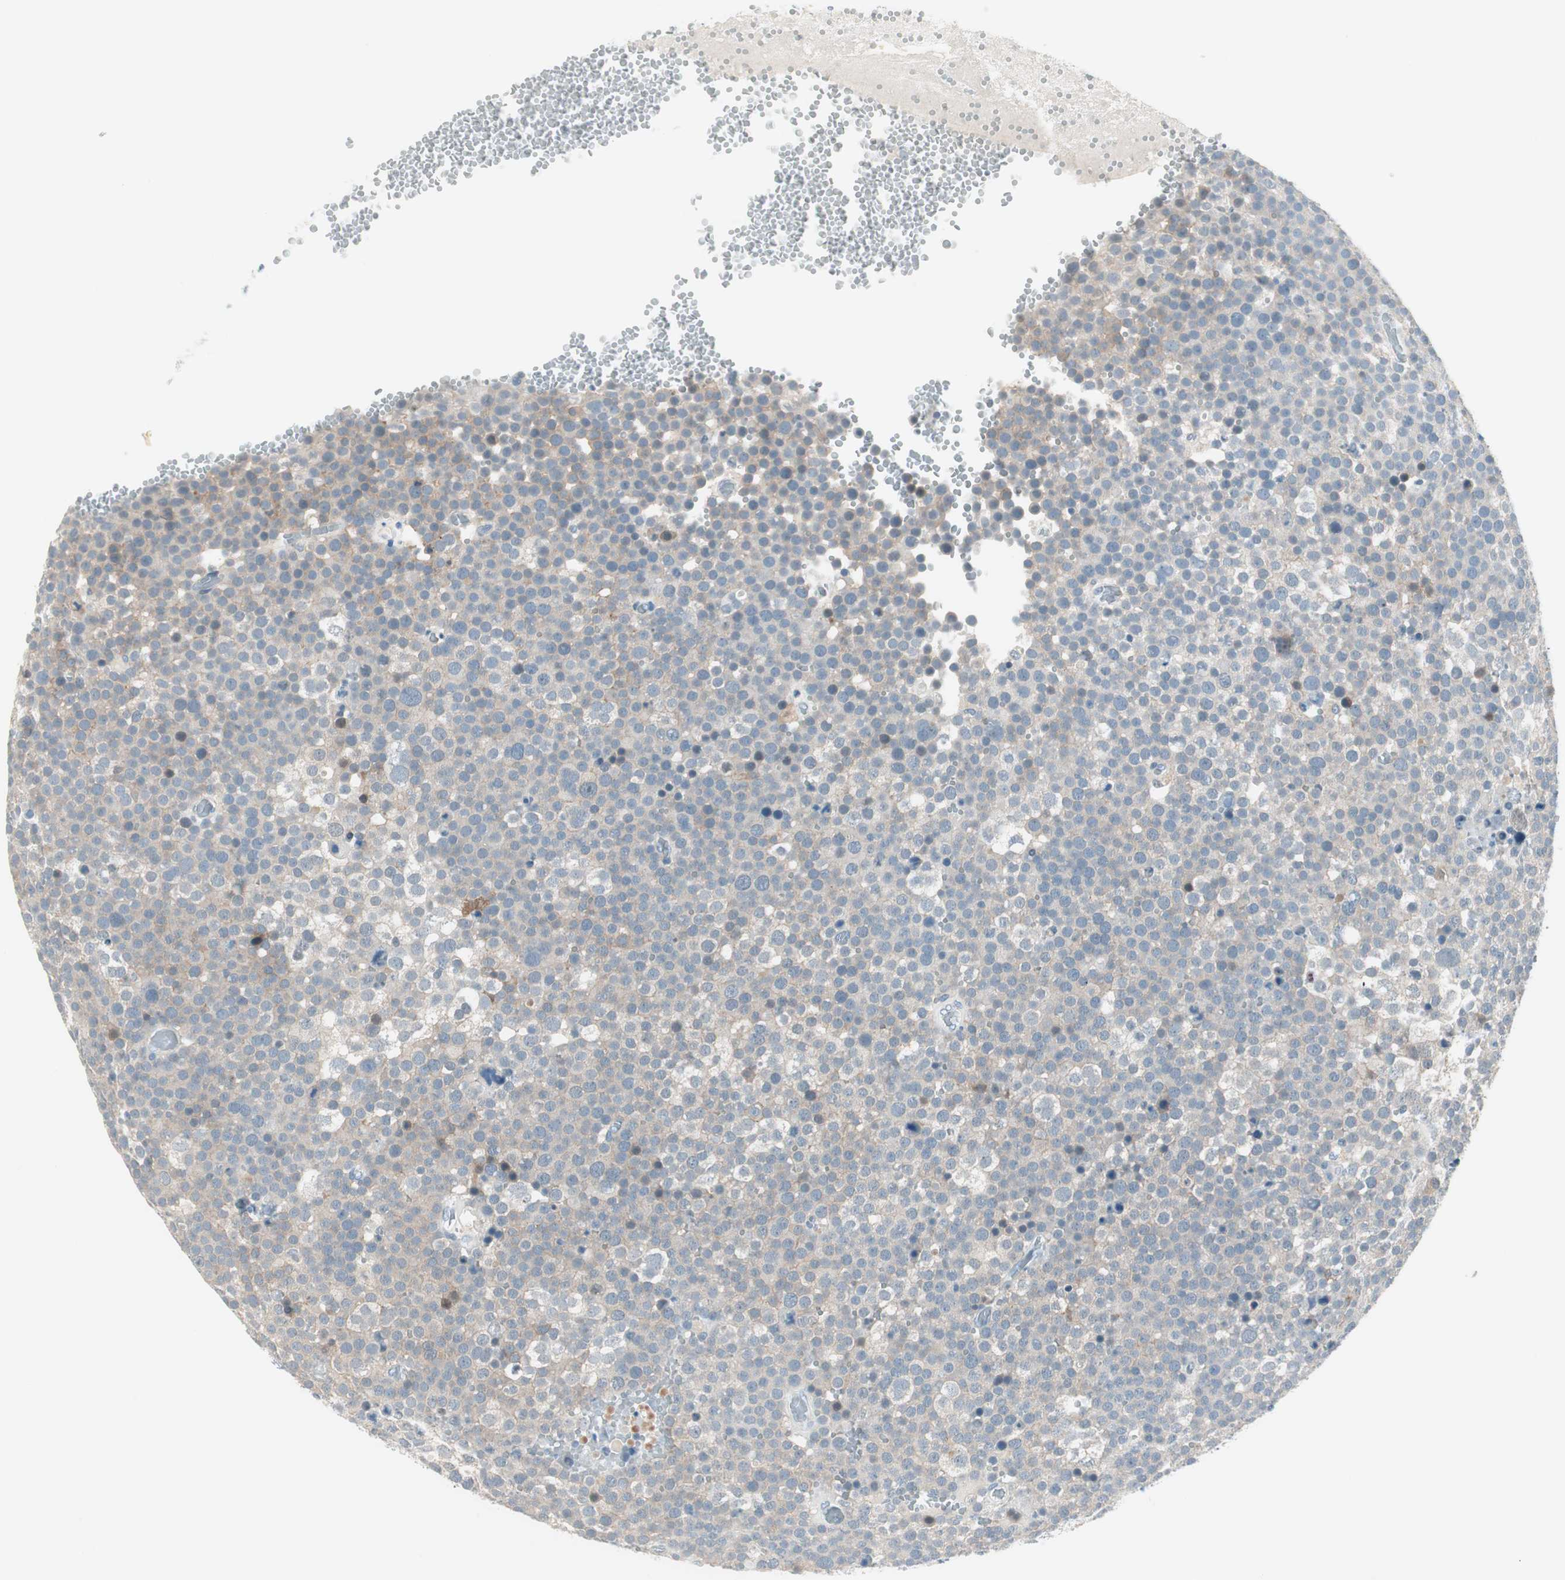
{"staining": {"intensity": "weak", "quantity": ">75%", "location": "cytoplasmic/membranous"}, "tissue": "testis cancer", "cell_type": "Tumor cells", "image_type": "cancer", "snomed": [{"axis": "morphology", "description": "Seminoma, NOS"}, {"axis": "topography", "description": "Testis"}], "caption": "Immunohistochemical staining of seminoma (testis) displays low levels of weak cytoplasmic/membranous expression in about >75% of tumor cells.", "gene": "GNAO1", "patient": {"sex": "male", "age": 71}}